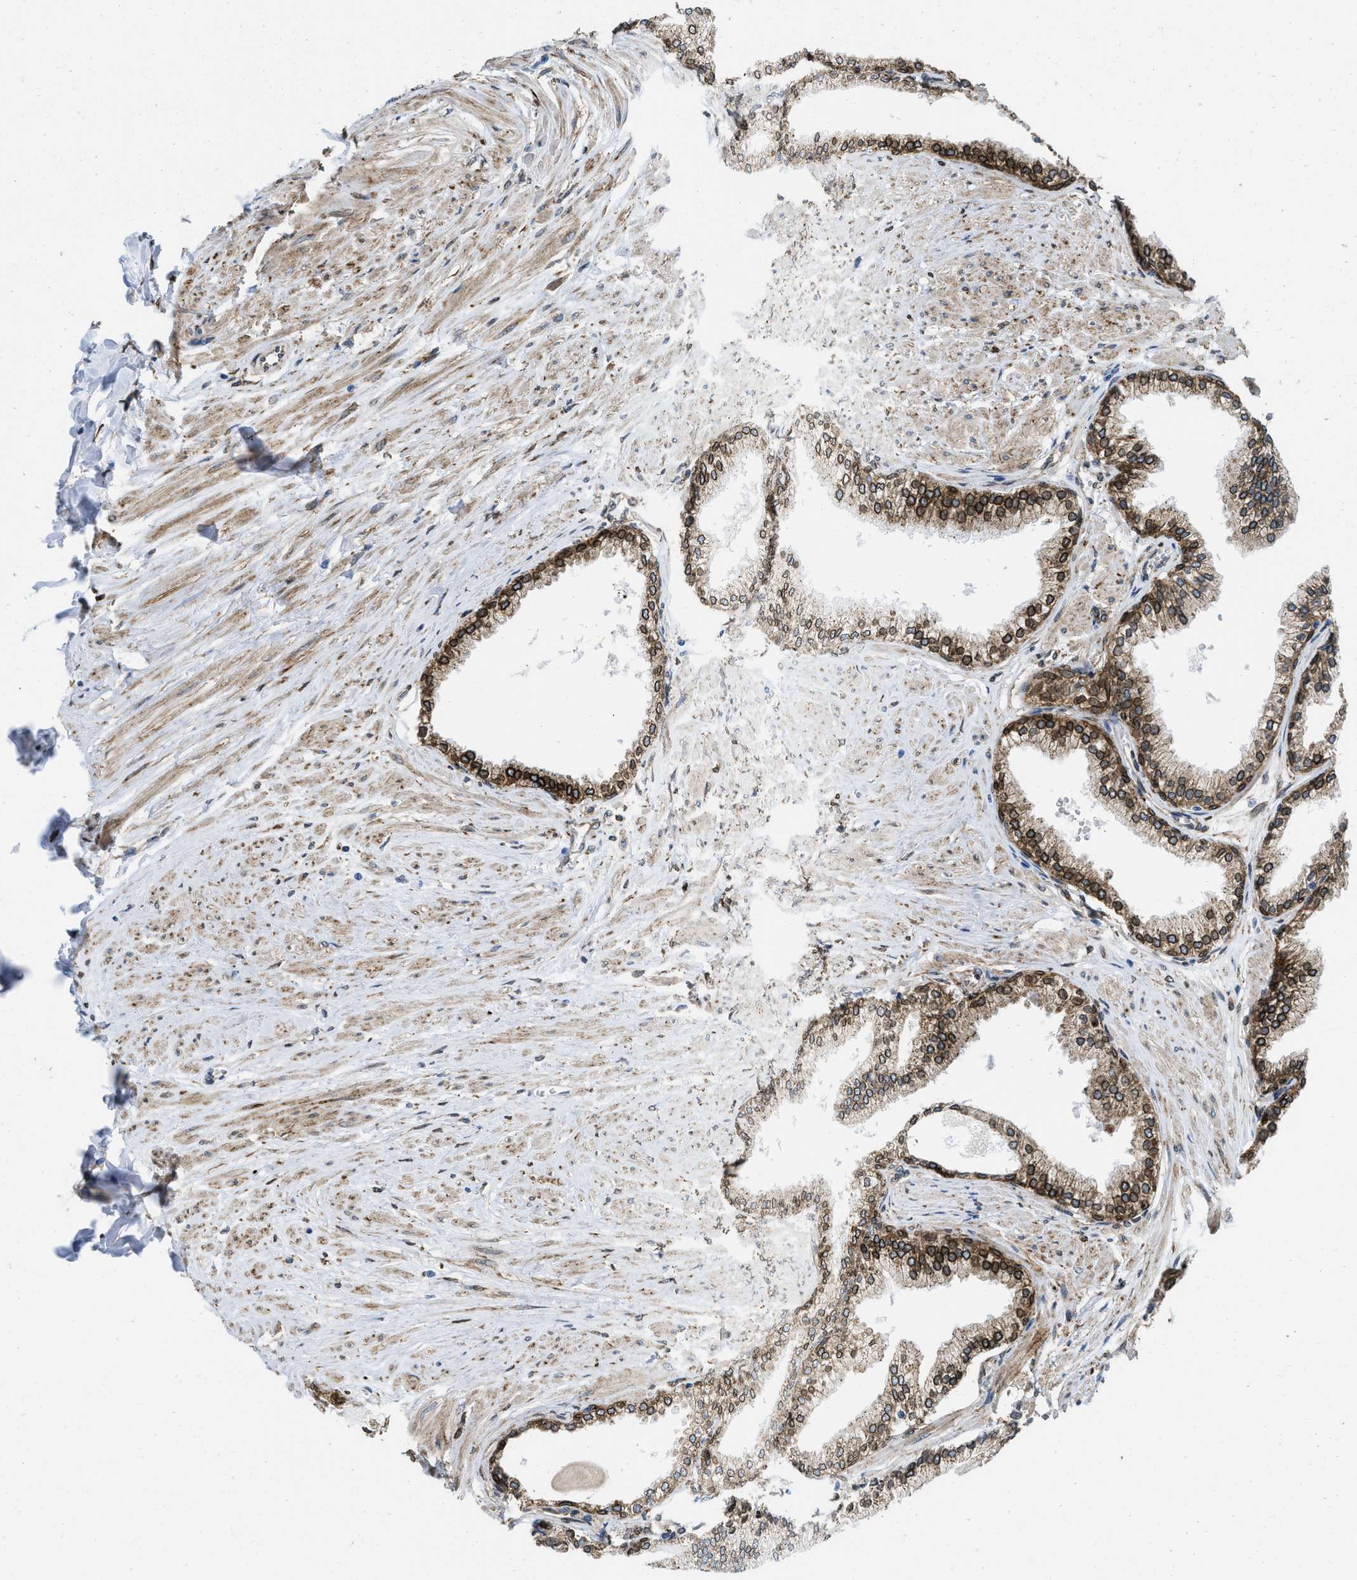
{"staining": {"intensity": "strong", "quantity": ">75%", "location": "cytoplasmic/membranous"}, "tissue": "prostate", "cell_type": "Glandular cells", "image_type": "normal", "snomed": [{"axis": "morphology", "description": "Normal tissue, NOS"}, {"axis": "topography", "description": "Prostate"}], "caption": "Immunohistochemistry histopathology image of benign prostate stained for a protein (brown), which displays high levels of strong cytoplasmic/membranous staining in about >75% of glandular cells.", "gene": "ERLIN2", "patient": {"sex": "male", "age": 64}}